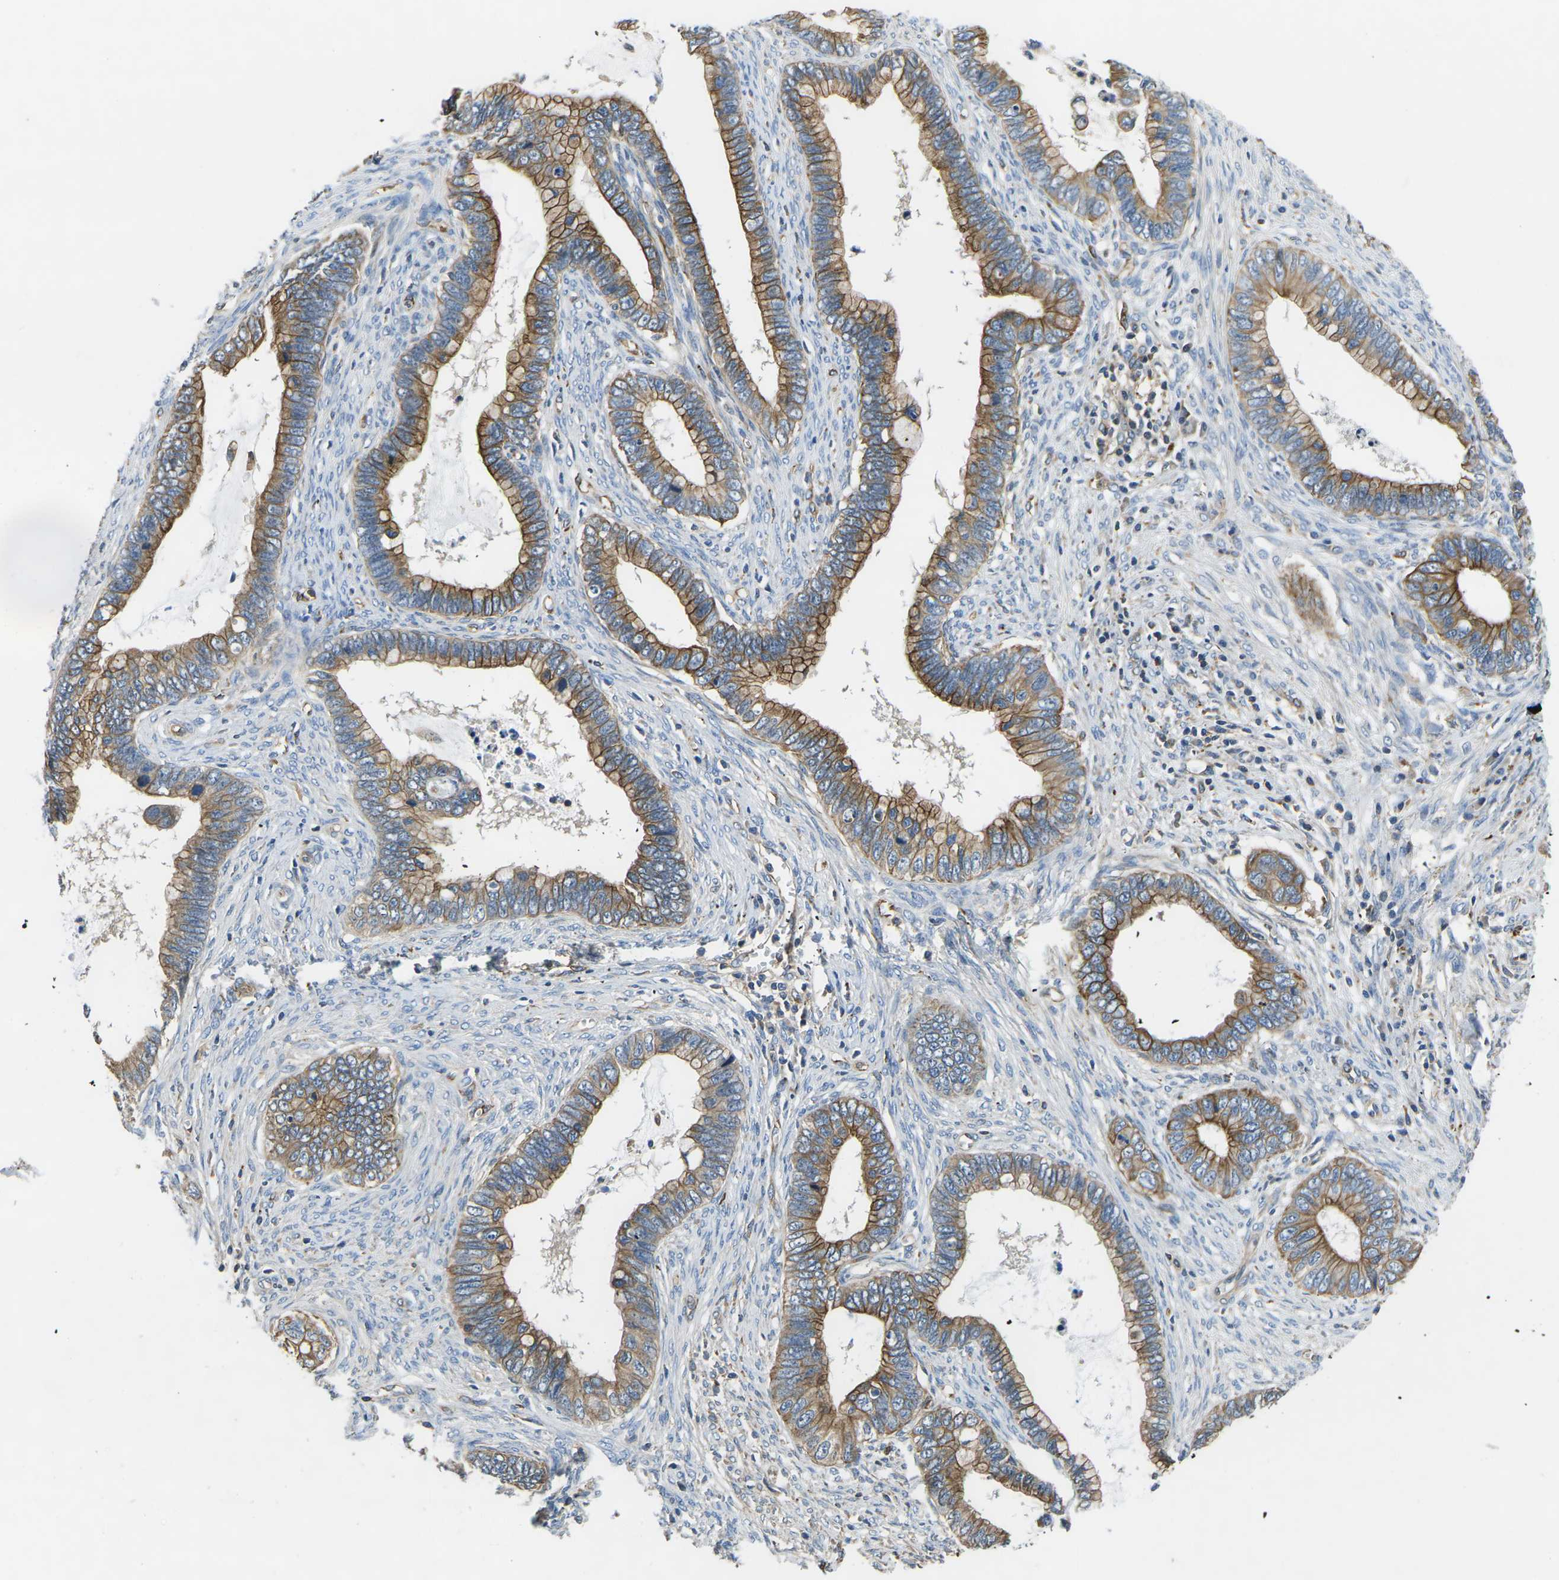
{"staining": {"intensity": "moderate", "quantity": ">75%", "location": "cytoplasmic/membranous"}, "tissue": "cervical cancer", "cell_type": "Tumor cells", "image_type": "cancer", "snomed": [{"axis": "morphology", "description": "Adenocarcinoma, NOS"}, {"axis": "topography", "description": "Cervix"}], "caption": "About >75% of tumor cells in cervical cancer display moderate cytoplasmic/membranous protein expression as visualized by brown immunohistochemical staining.", "gene": "KCNJ15", "patient": {"sex": "female", "age": 44}}